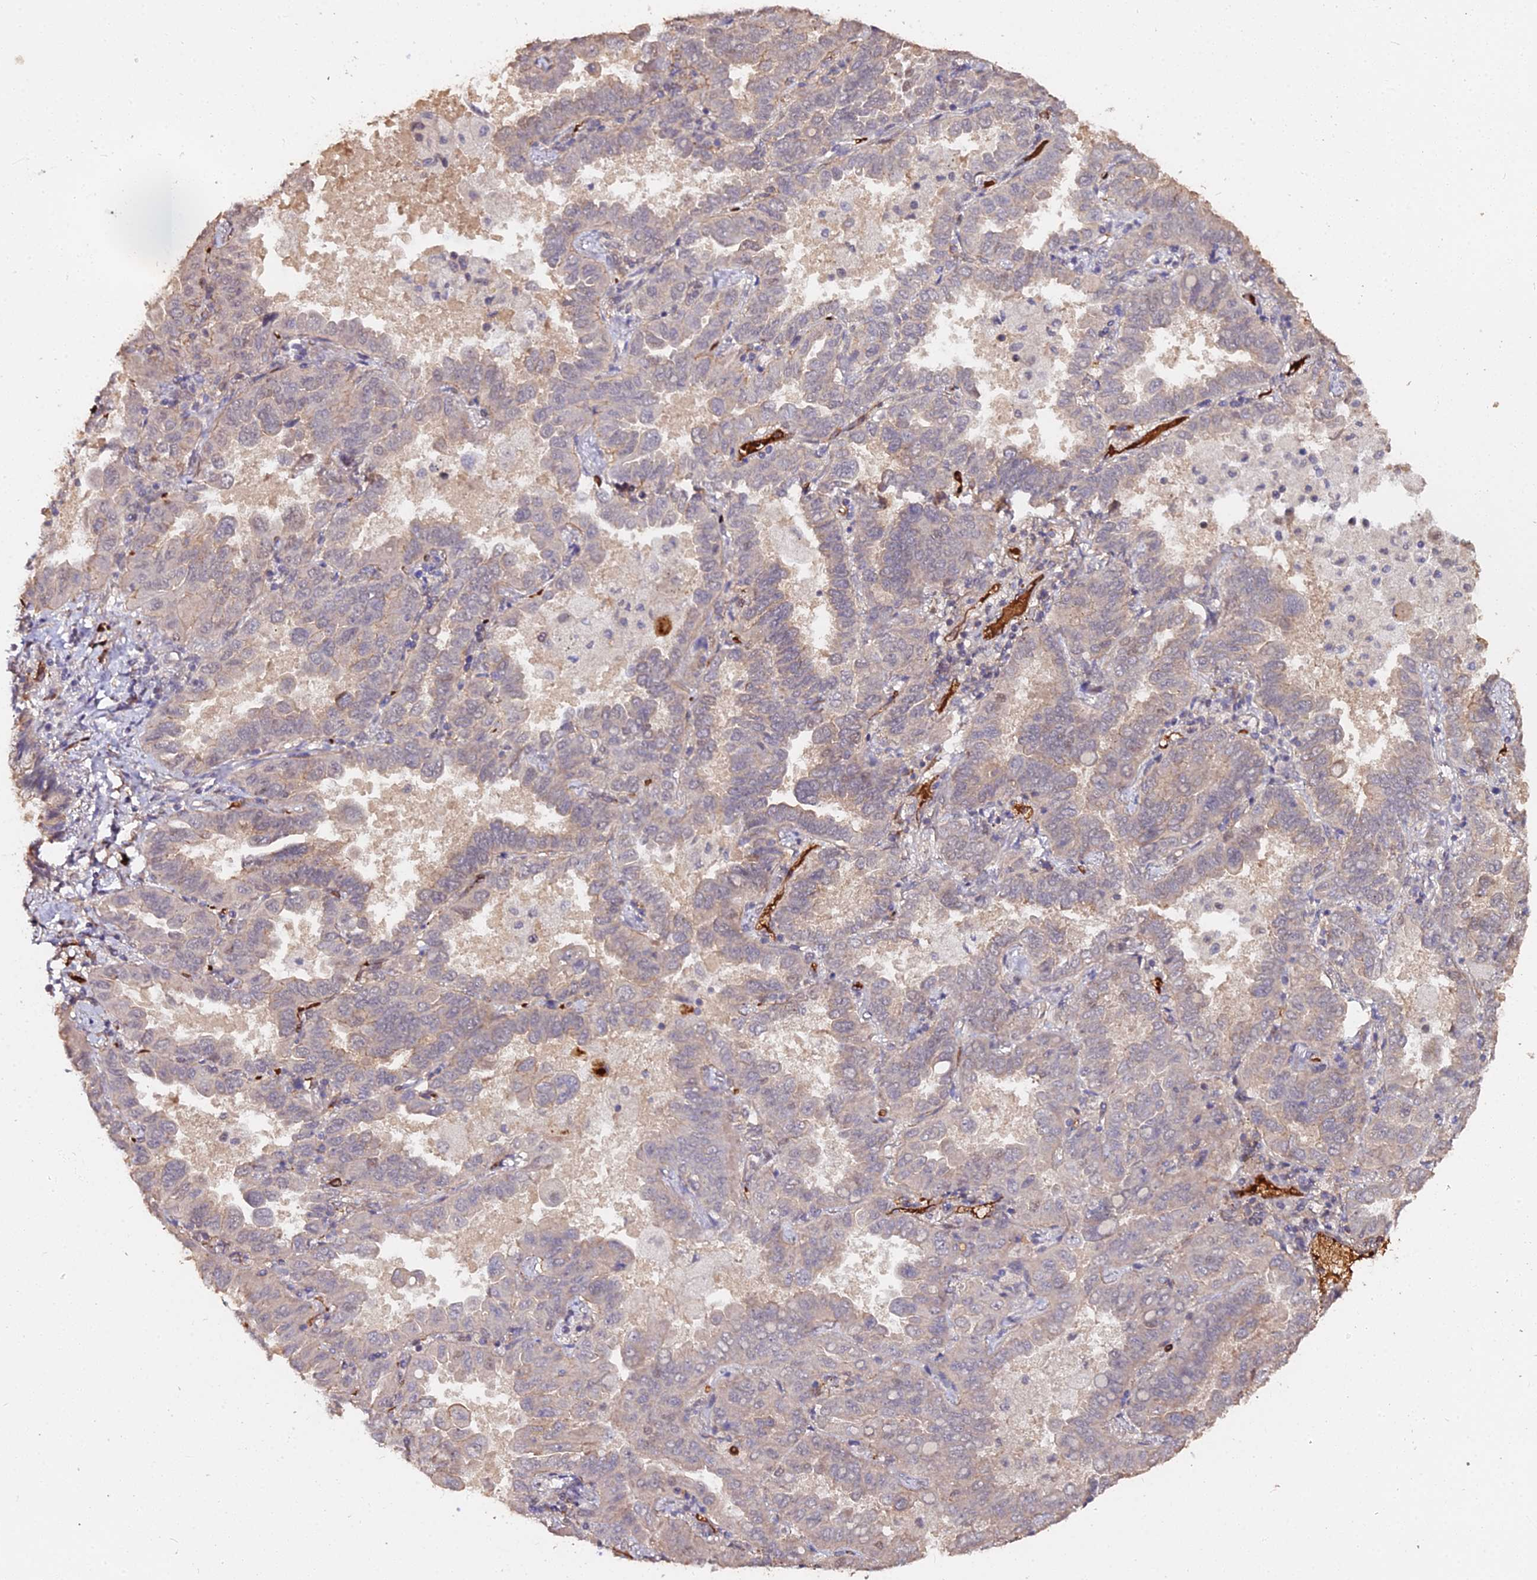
{"staining": {"intensity": "negative", "quantity": "none", "location": "none"}, "tissue": "lung cancer", "cell_type": "Tumor cells", "image_type": "cancer", "snomed": [{"axis": "morphology", "description": "Adenocarcinoma, NOS"}, {"axis": "topography", "description": "Lung"}], "caption": "IHC micrograph of neoplastic tissue: lung adenocarcinoma stained with DAB exhibits no significant protein positivity in tumor cells.", "gene": "ZDBF2", "patient": {"sex": "male", "age": 64}}